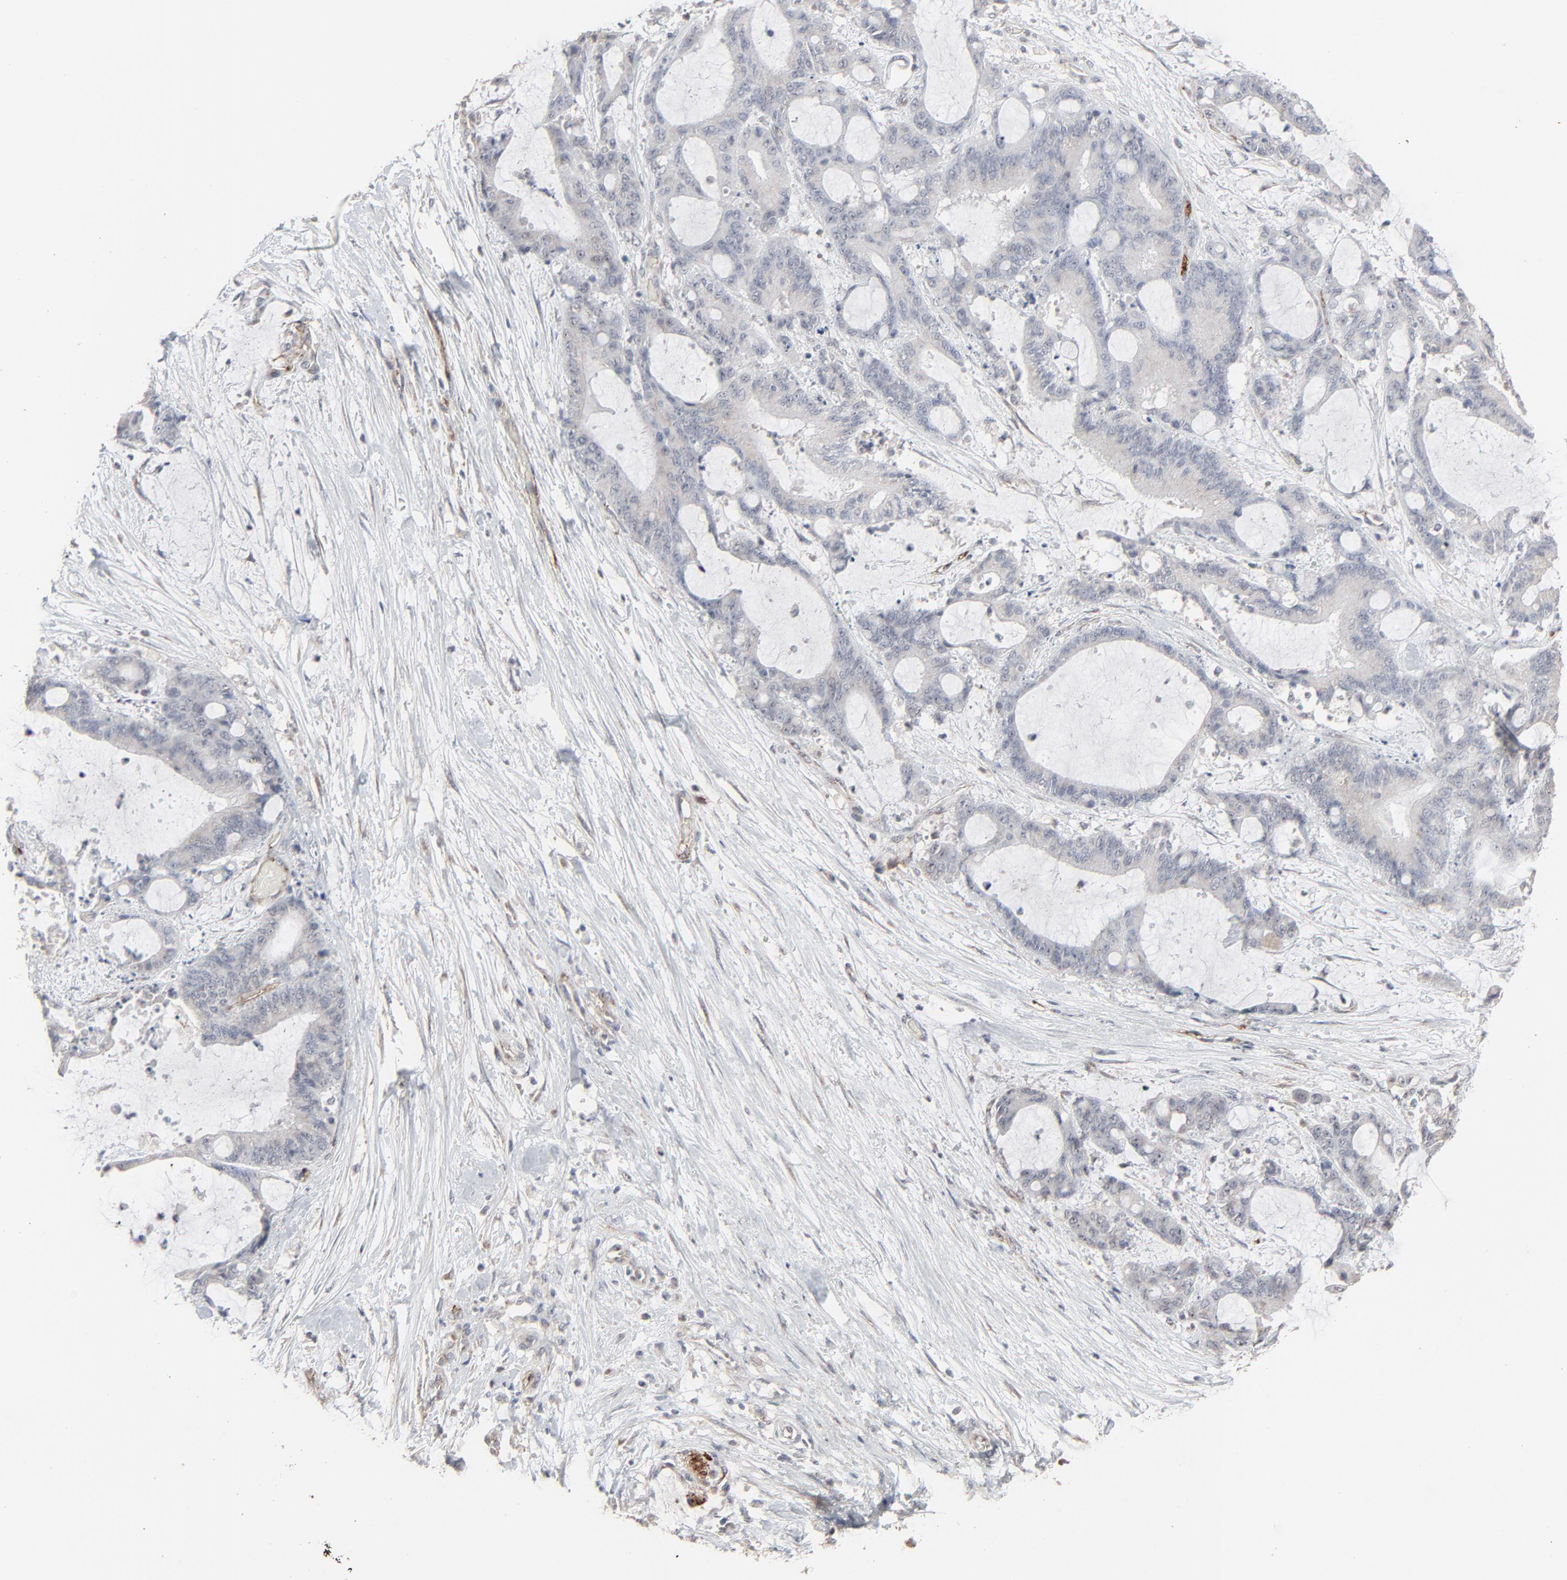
{"staining": {"intensity": "negative", "quantity": "none", "location": "none"}, "tissue": "liver cancer", "cell_type": "Tumor cells", "image_type": "cancer", "snomed": [{"axis": "morphology", "description": "Cholangiocarcinoma"}, {"axis": "topography", "description": "Liver"}], "caption": "An immunohistochemistry photomicrograph of liver cancer is shown. There is no staining in tumor cells of liver cancer. The staining was performed using DAB to visualize the protein expression in brown, while the nuclei were stained in blue with hematoxylin (Magnification: 20x).", "gene": "JAM3", "patient": {"sex": "female", "age": 73}}